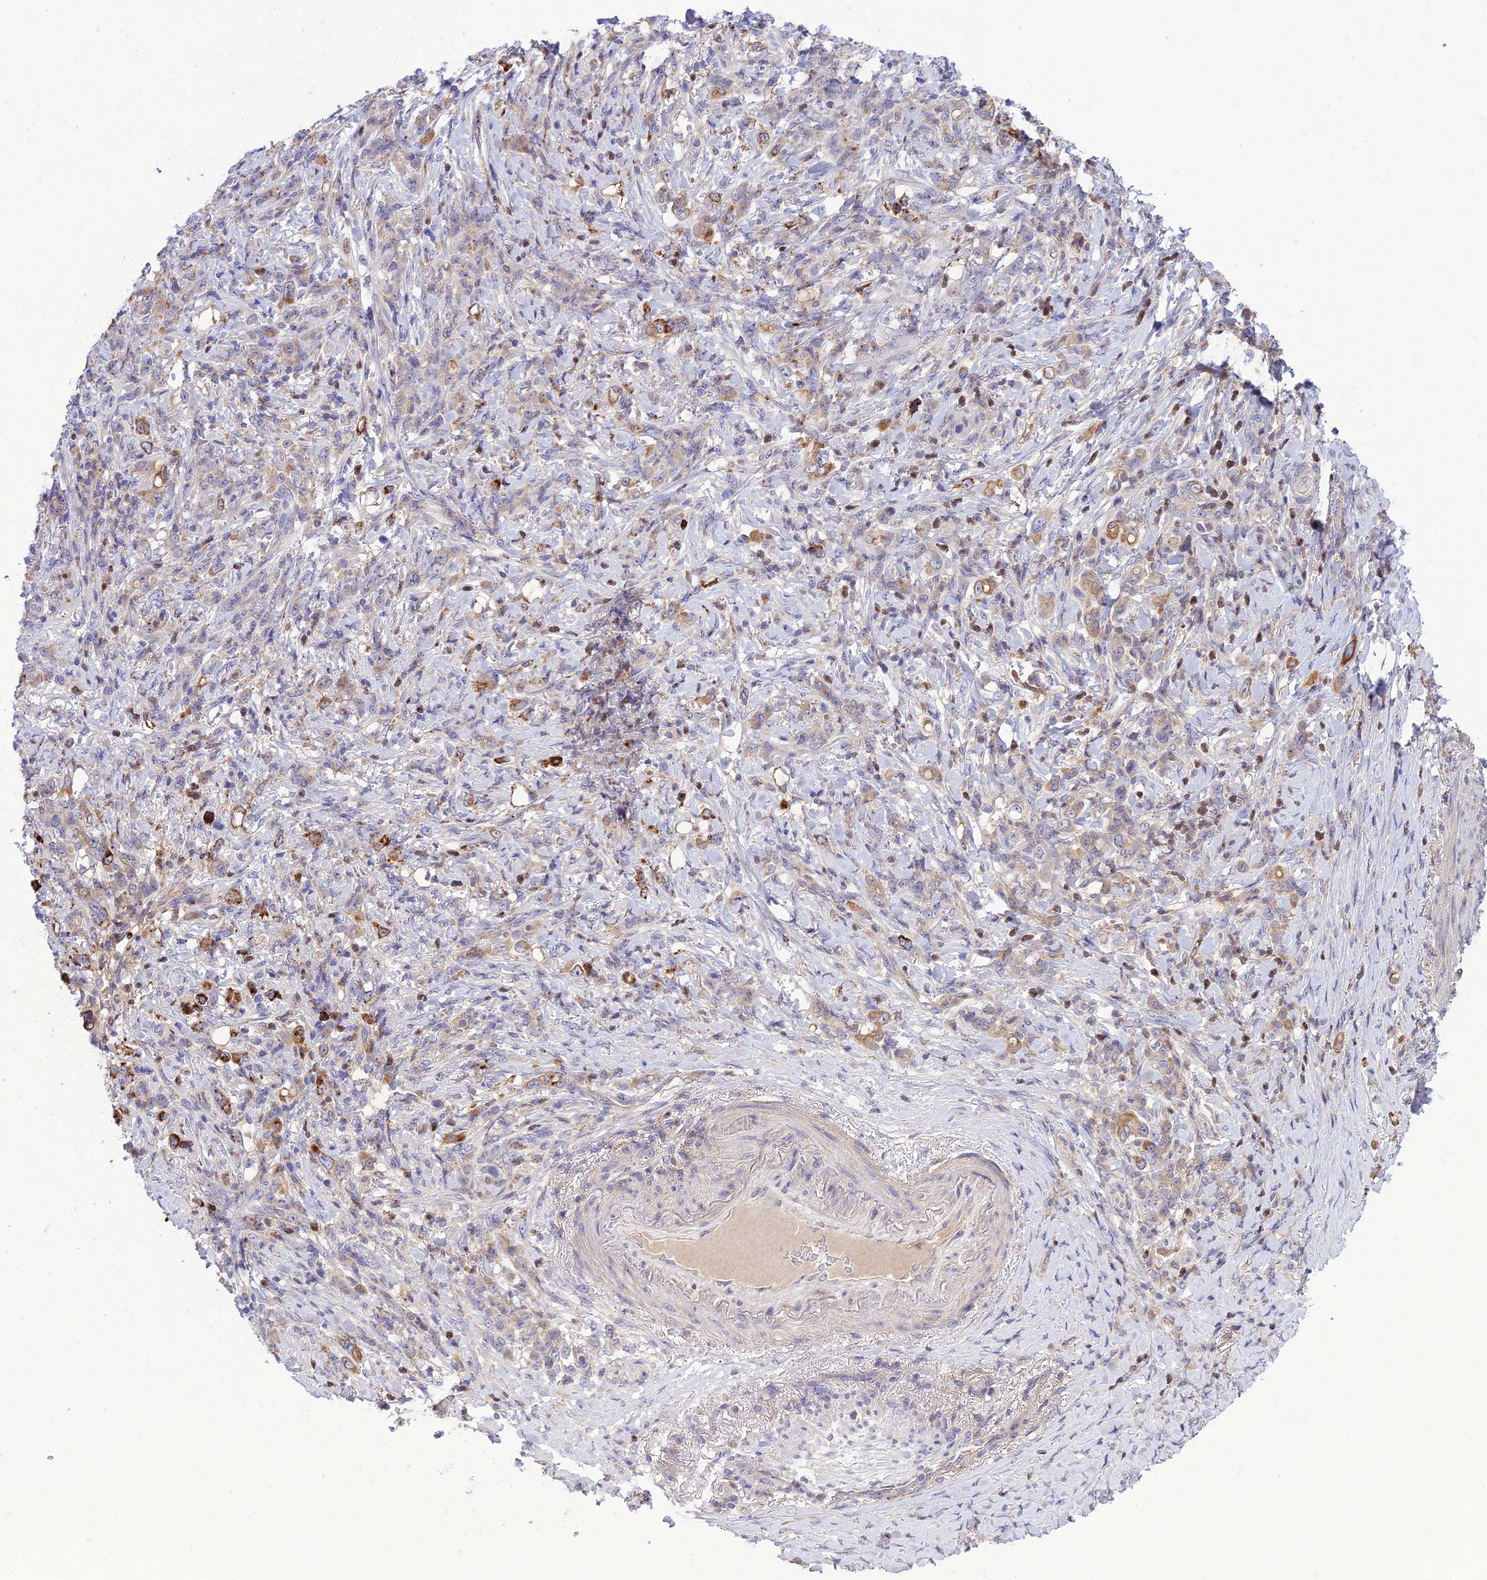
{"staining": {"intensity": "moderate", "quantity": "<25%", "location": "cytoplasmic/membranous"}, "tissue": "stomach cancer", "cell_type": "Tumor cells", "image_type": "cancer", "snomed": [{"axis": "morphology", "description": "Normal tissue, NOS"}, {"axis": "morphology", "description": "Adenocarcinoma, NOS"}, {"axis": "topography", "description": "Stomach"}], "caption": "Brown immunohistochemical staining in human stomach cancer (adenocarcinoma) shows moderate cytoplasmic/membranous expression in about <25% of tumor cells. (IHC, brightfield microscopy, high magnification).", "gene": "IRAK3", "patient": {"sex": "female", "age": 79}}